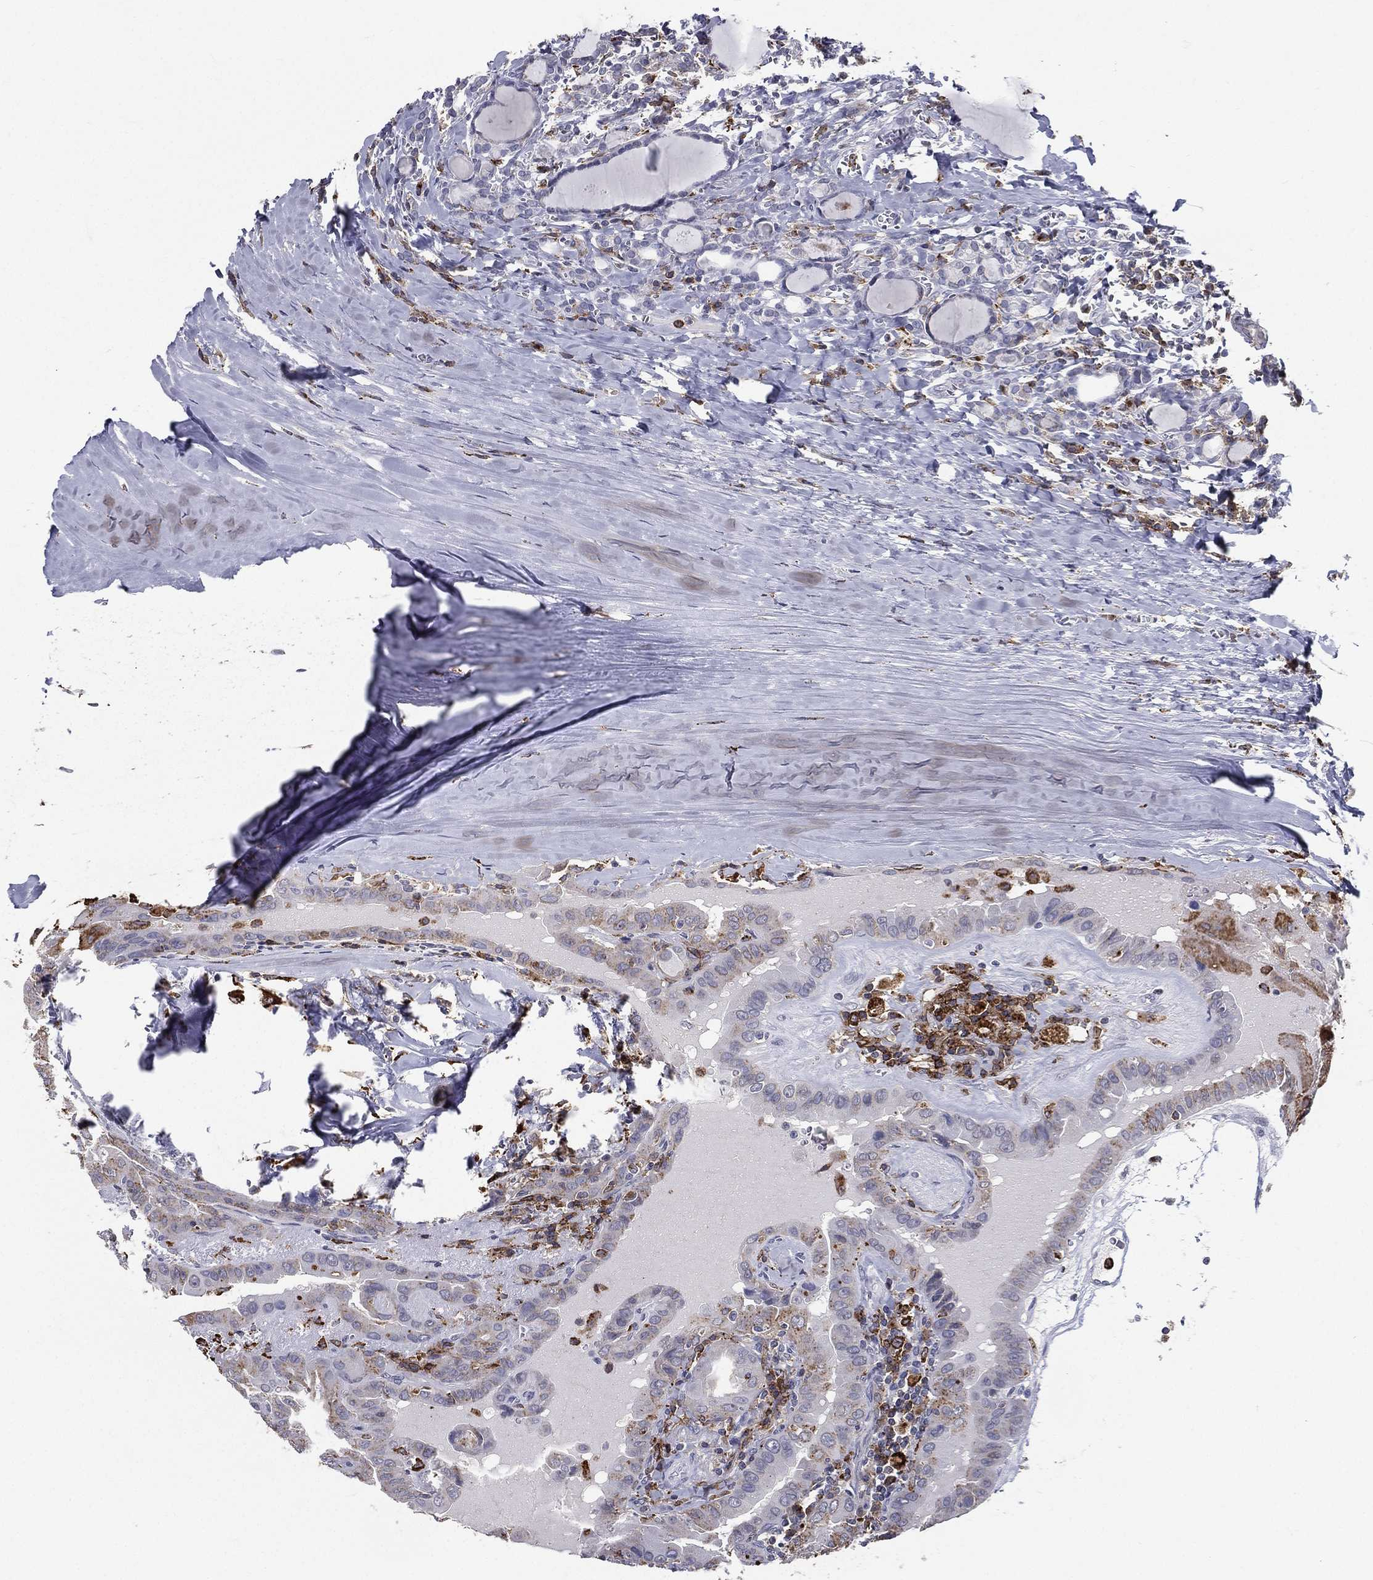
{"staining": {"intensity": "weak", "quantity": "25%-75%", "location": "cytoplasmic/membranous"}, "tissue": "thyroid cancer", "cell_type": "Tumor cells", "image_type": "cancer", "snomed": [{"axis": "morphology", "description": "Papillary adenocarcinoma, NOS"}, {"axis": "topography", "description": "Thyroid gland"}], "caption": "Weak cytoplasmic/membranous protein expression is appreciated in approximately 25%-75% of tumor cells in thyroid papillary adenocarcinoma.", "gene": "EVI2B", "patient": {"sex": "female", "age": 37}}